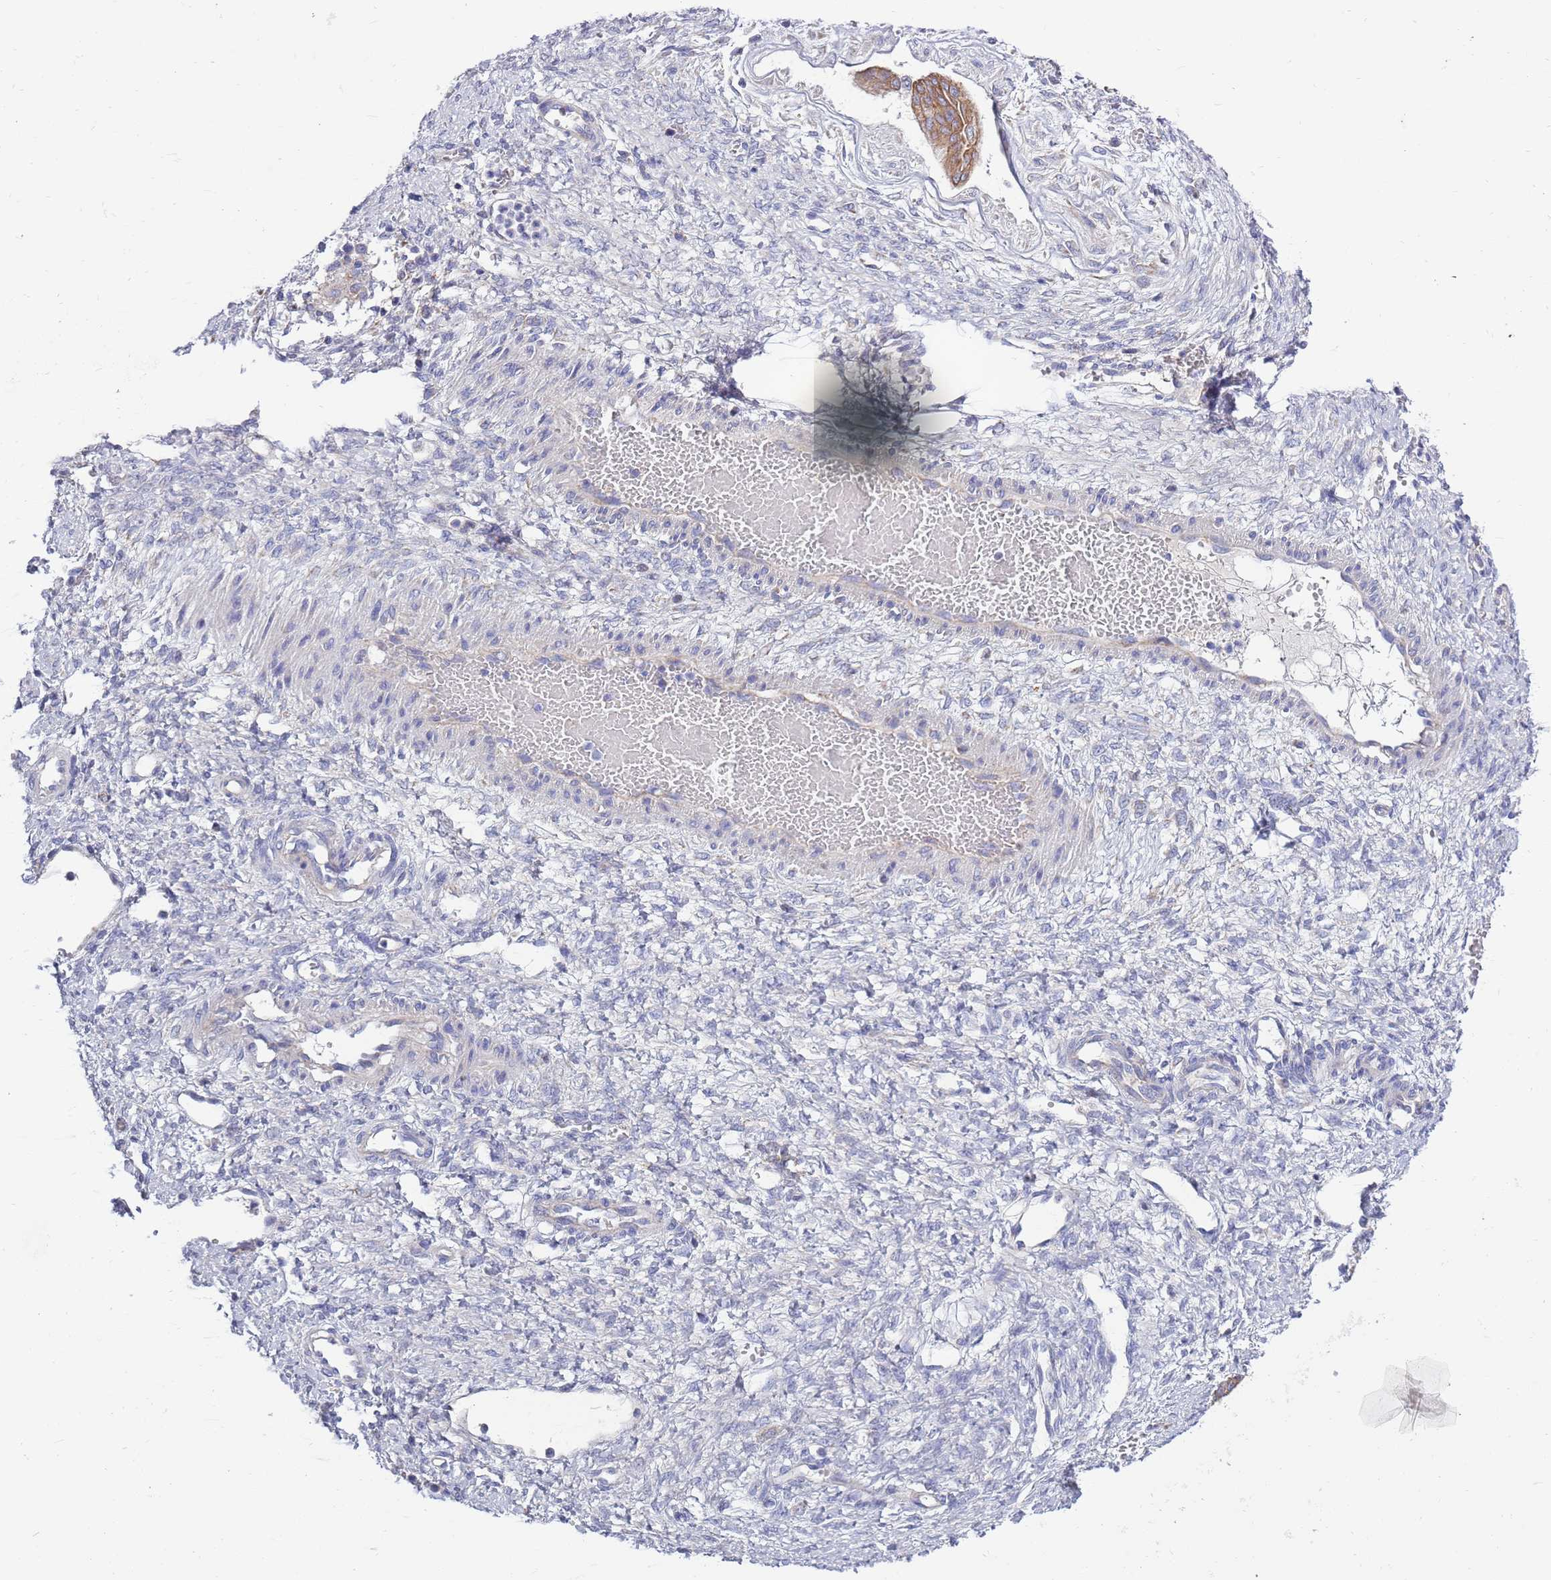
{"staining": {"intensity": "moderate", "quantity": ">75%", "location": "cytoplasmic/membranous"}, "tissue": "ovarian cancer", "cell_type": "Tumor cells", "image_type": "cancer", "snomed": [{"axis": "morphology", "description": "Cystadenocarcinoma, mucinous, NOS"}, {"axis": "topography", "description": "Ovary"}], "caption": "Ovarian cancer tissue demonstrates moderate cytoplasmic/membranous positivity in approximately >75% of tumor cells", "gene": "EMC8", "patient": {"sex": "female", "age": 73}}